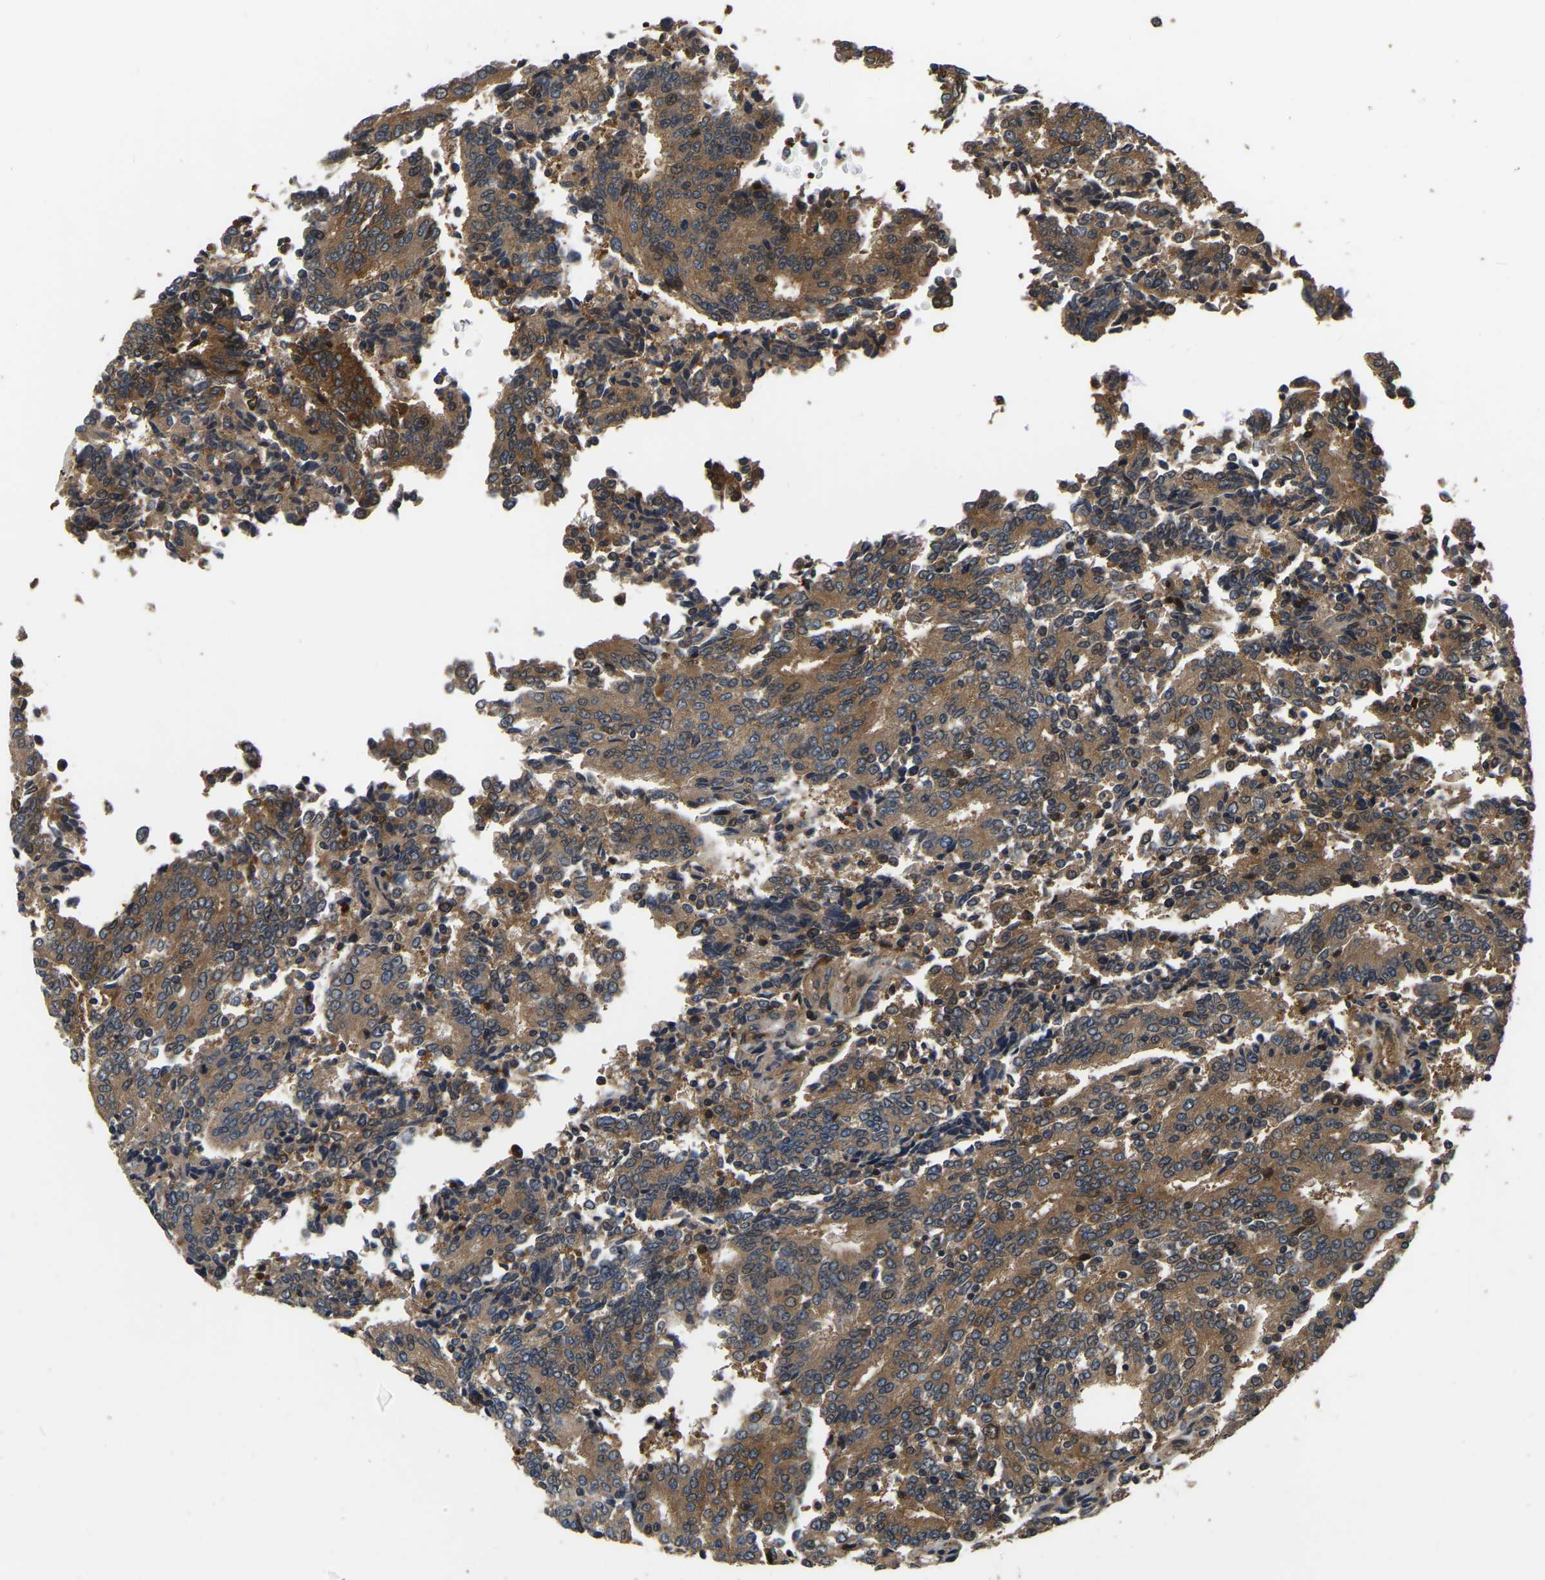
{"staining": {"intensity": "moderate", "quantity": ">75%", "location": "cytoplasmic/membranous"}, "tissue": "prostate cancer", "cell_type": "Tumor cells", "image_type": "cancer", "snomed": [{"axis": "morphology", "description": "Normal tissue, NOS"}, {"axis": "morphology", "description": "Adenocarcinoma, High grade"}, {"axis": "topography", "description": "Prostate"}, {"axis": "topography", "description": "Seminal veicle"}], "caption": "A photomicrograph of prostate cancer (adenocarcinoma (high-grade)) stained for a protein reveals moderate cytoplasmic/membranous brown staining in tumor cells.", "gene": "GARS1", "patient": {"sex": "male", "age": 55}}